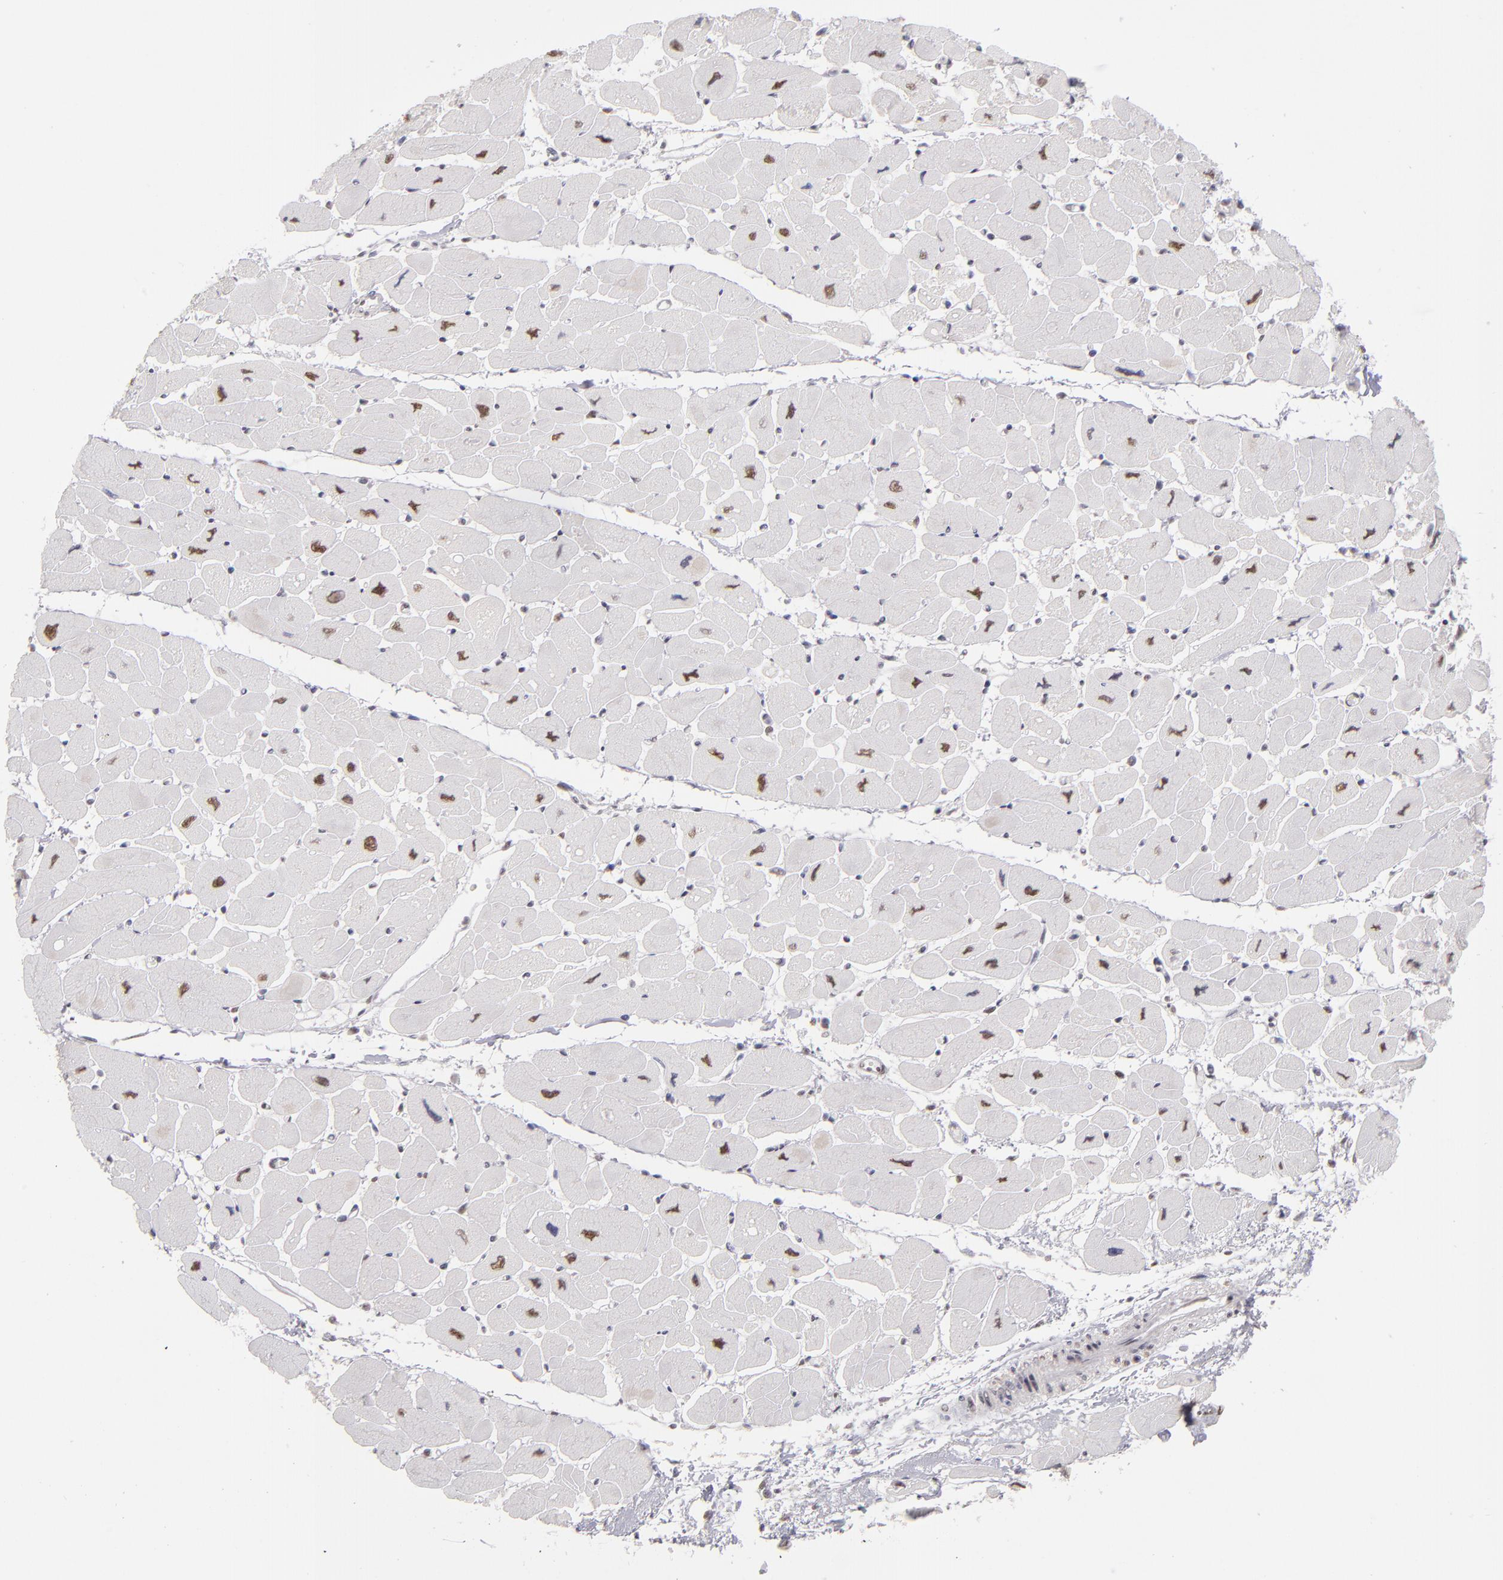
{"staining": {"intensity": "moderate", "quantity": "25%-75%", "location": "nuclear"}, "tissue": "heart muscle", "cell_type": "Cardiomyocytes", "image_type": "normal", "snomed": [{"axis": "morphology", "description": "Normal tissue, NOS"}, {"axis": "topography", "description": "Heart"}], "caption": "DAB immunohistochemical staining of unremarkable human heart muscle demonstrates moderate nuclear protein staining in approximately 25%-75% of cardiomyocytes.", "gene": "TFAP4", "patient": {"sex": "female", "age": 54}}